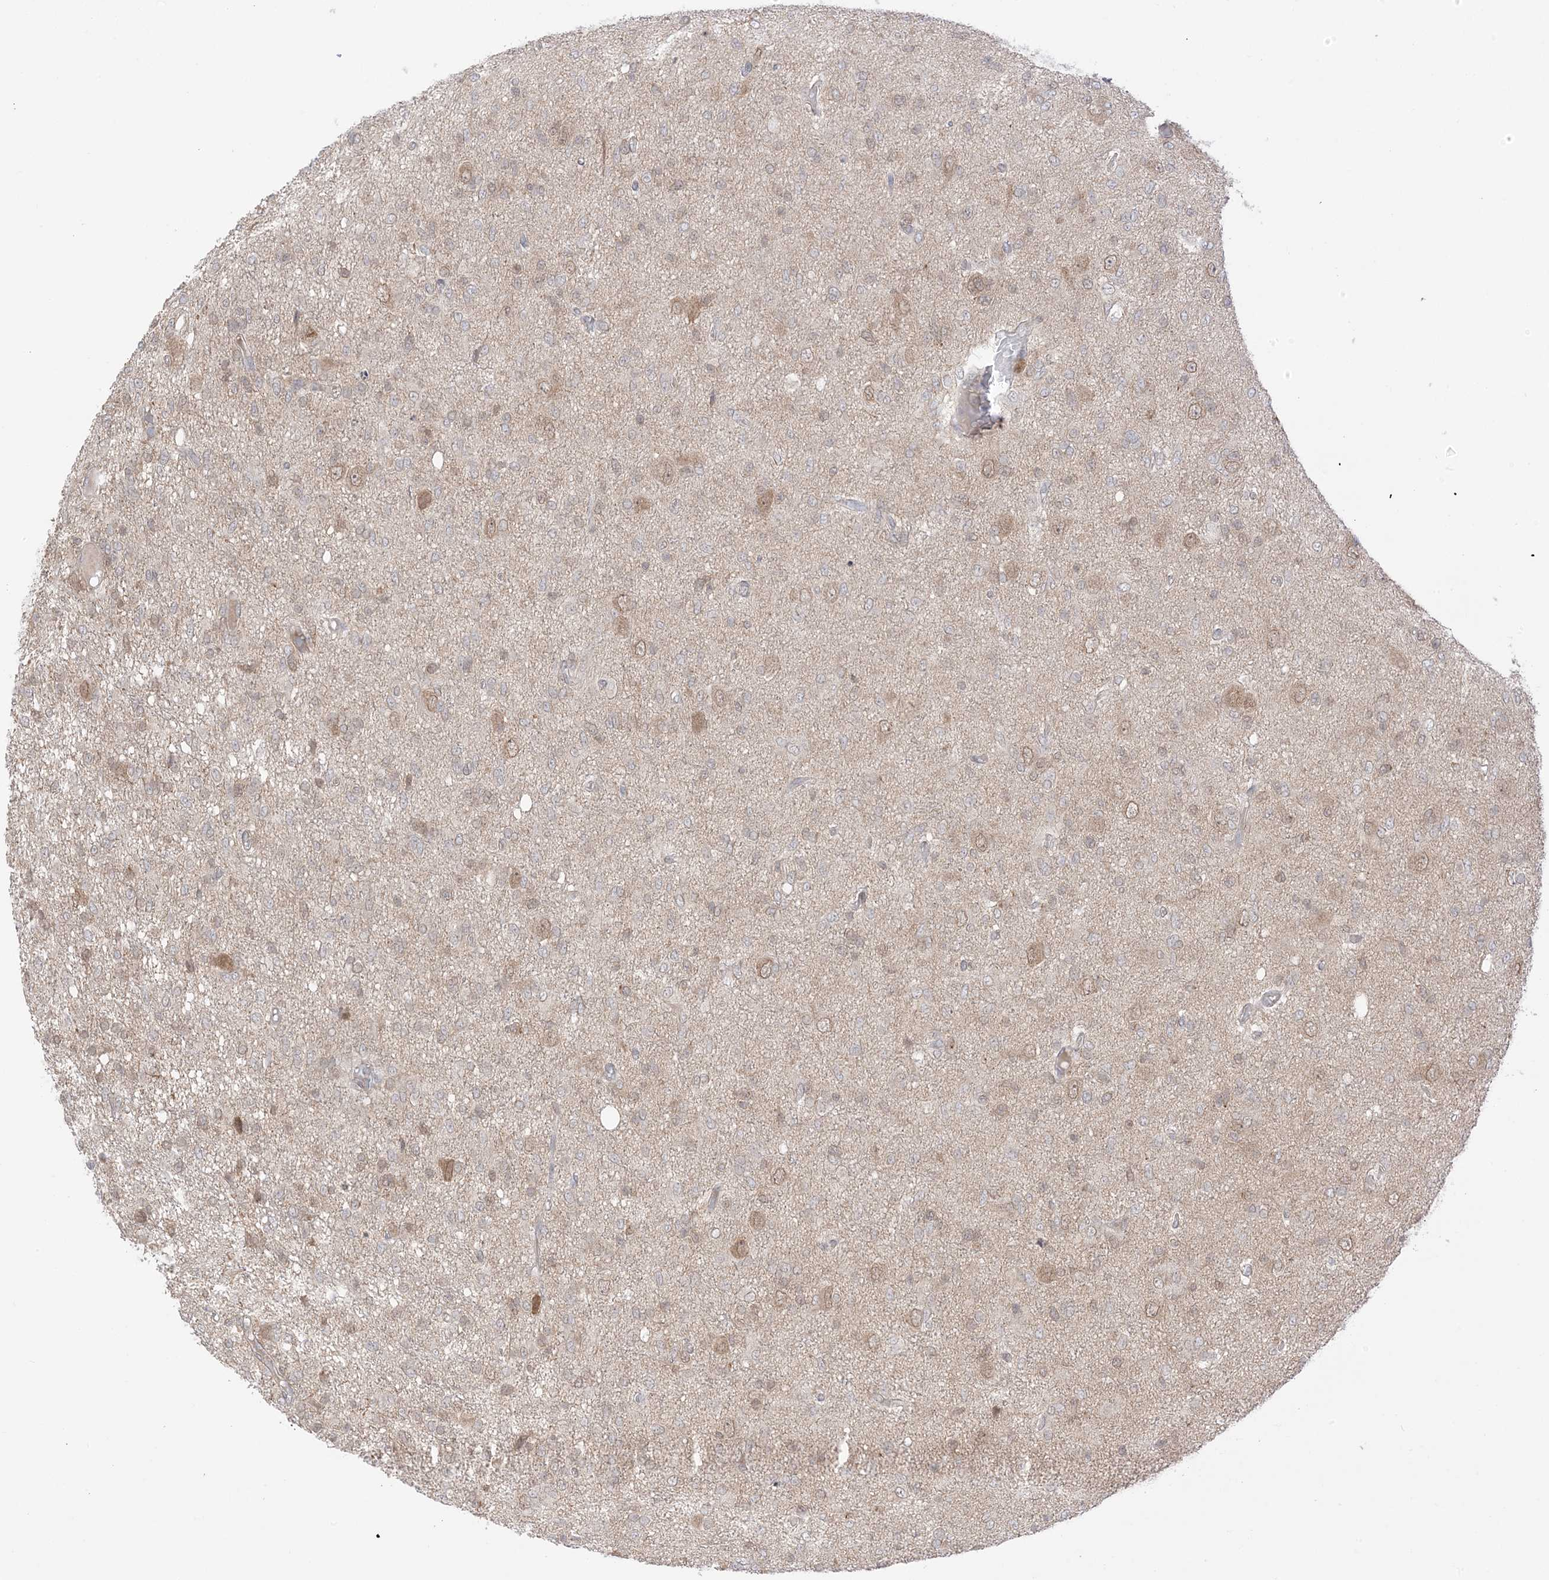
{"staining": {"intensity": "weak", "quantity": "<25%", "location": "nuclear"}, "tissue": "glioma", "cell_type": "Tumor cells", "image_type": "cancer", "snomed": [{"axis": "morphology", "description": "Glioma, malignant, High grade"}, {"axis": "topography", "description": "Brain"}], "caption": "Image shows no protein expression in tumor cells of glioma tissue.", "gene": "UBE2E2", "patient": {"sex": "female", "age": 59}}